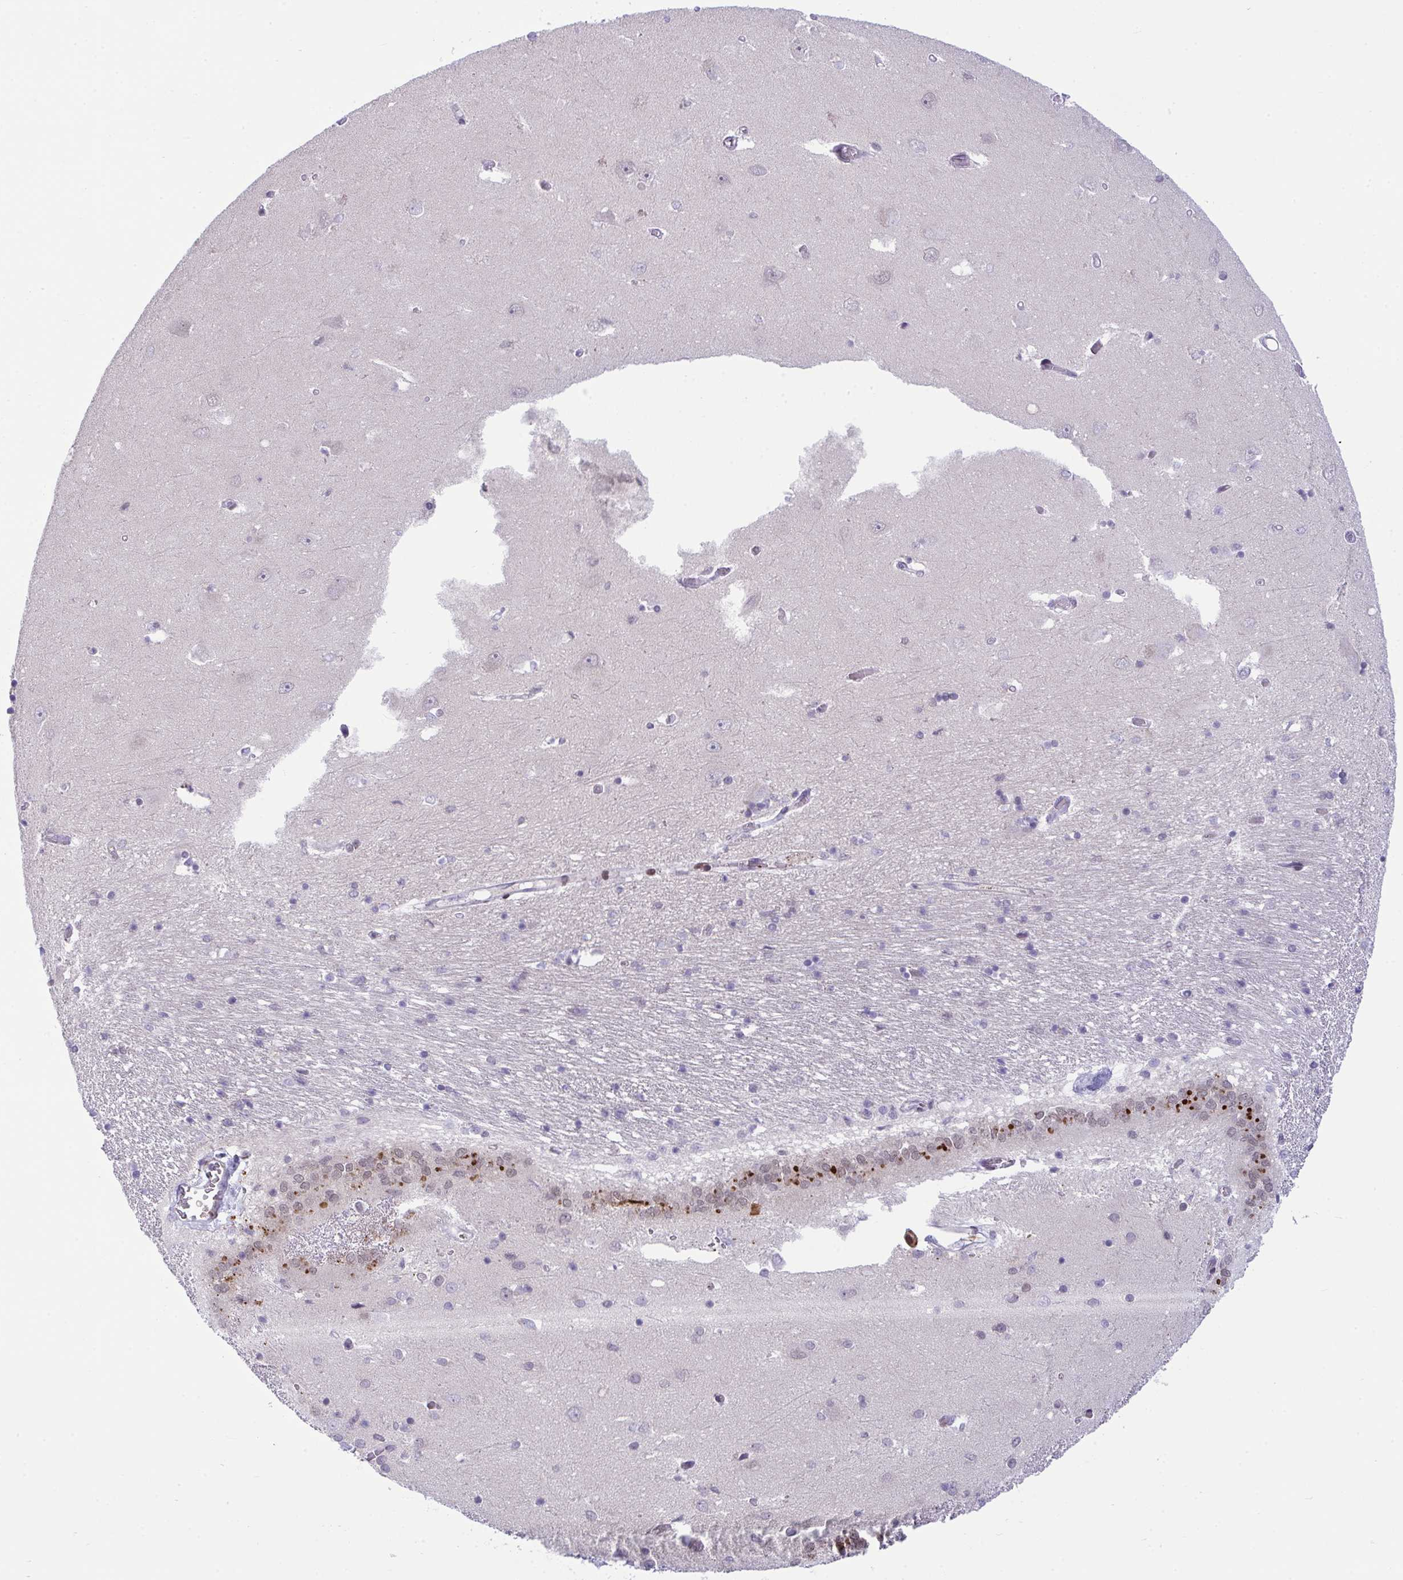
{"staining": {"intensity": "negative", "quantity": "none", "location": "none"}, "tissue": "caudate", "cell_type": "Glial cells", "image_type": "normal", "snomed": [{"axis": "morphology", "description": "Normal tissue, NOS"}, {"axis": "topography", "description": "Lateral ventricle wall"}, {"axis": "topography", "description": "Hippocampus"}], "caption": "The image exhibits no significant expression in glial cells of caudate.", "gene": "ZFHX3", "patient": {"sex": "female", "age": 63}}